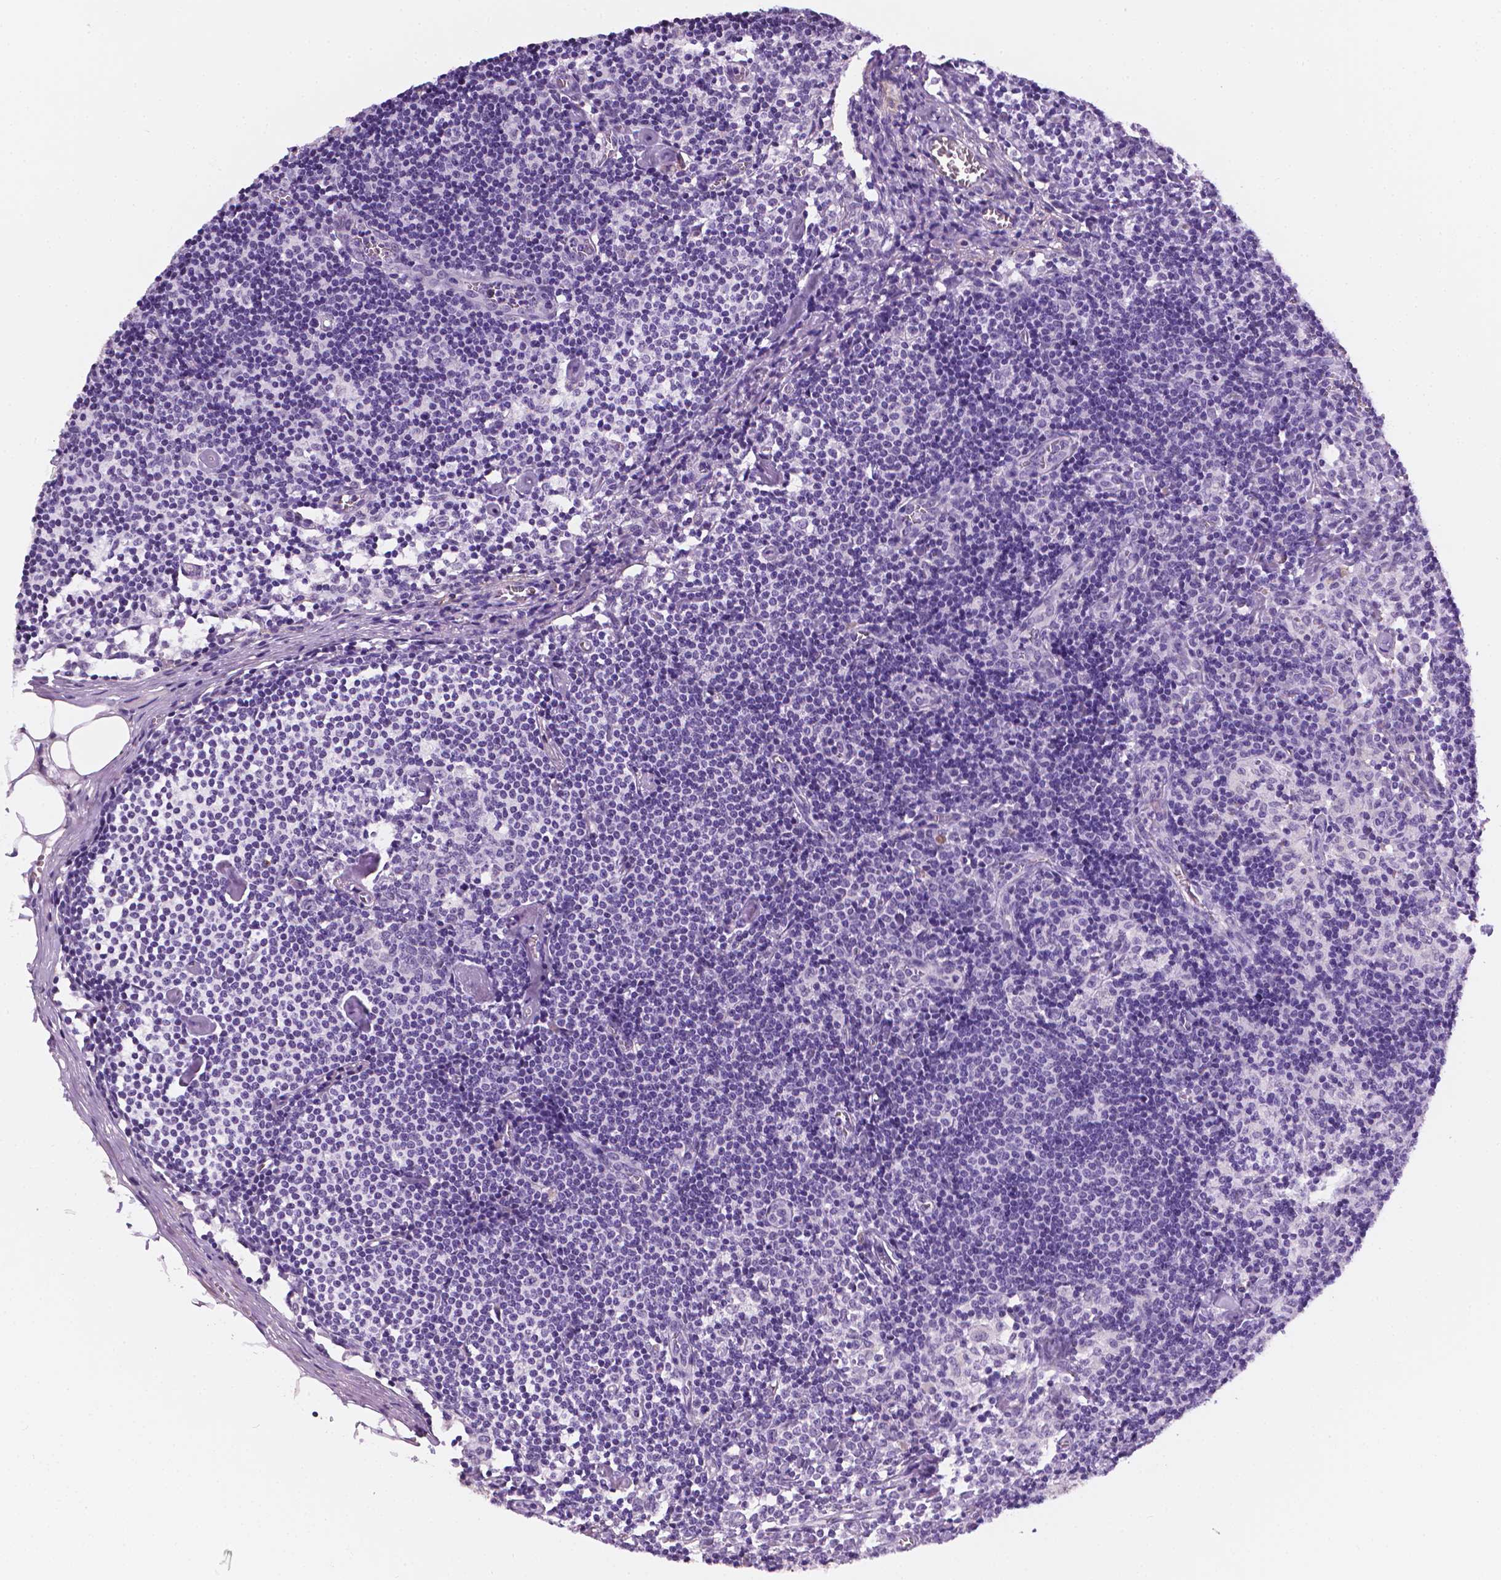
{"staining": {"intensity": "negative", "quantity": "none", "location": "none"}, "tissue": "lymph node", "cell_type": "Non-germinal center cells", "image_type": "normal", "snomed": [{"axis": "morphology", "description": "Normal tissue, NOS"}, {"axis": "topography", "description": "Lymph node"}], "caption": "Normal lymph node was stained to show a protein in brown. There is no significant expression in non-germinal center cells. Nuclei are stained in blue.", "gene": "PPL", "patient": {"sex": "female", "age": 52}}